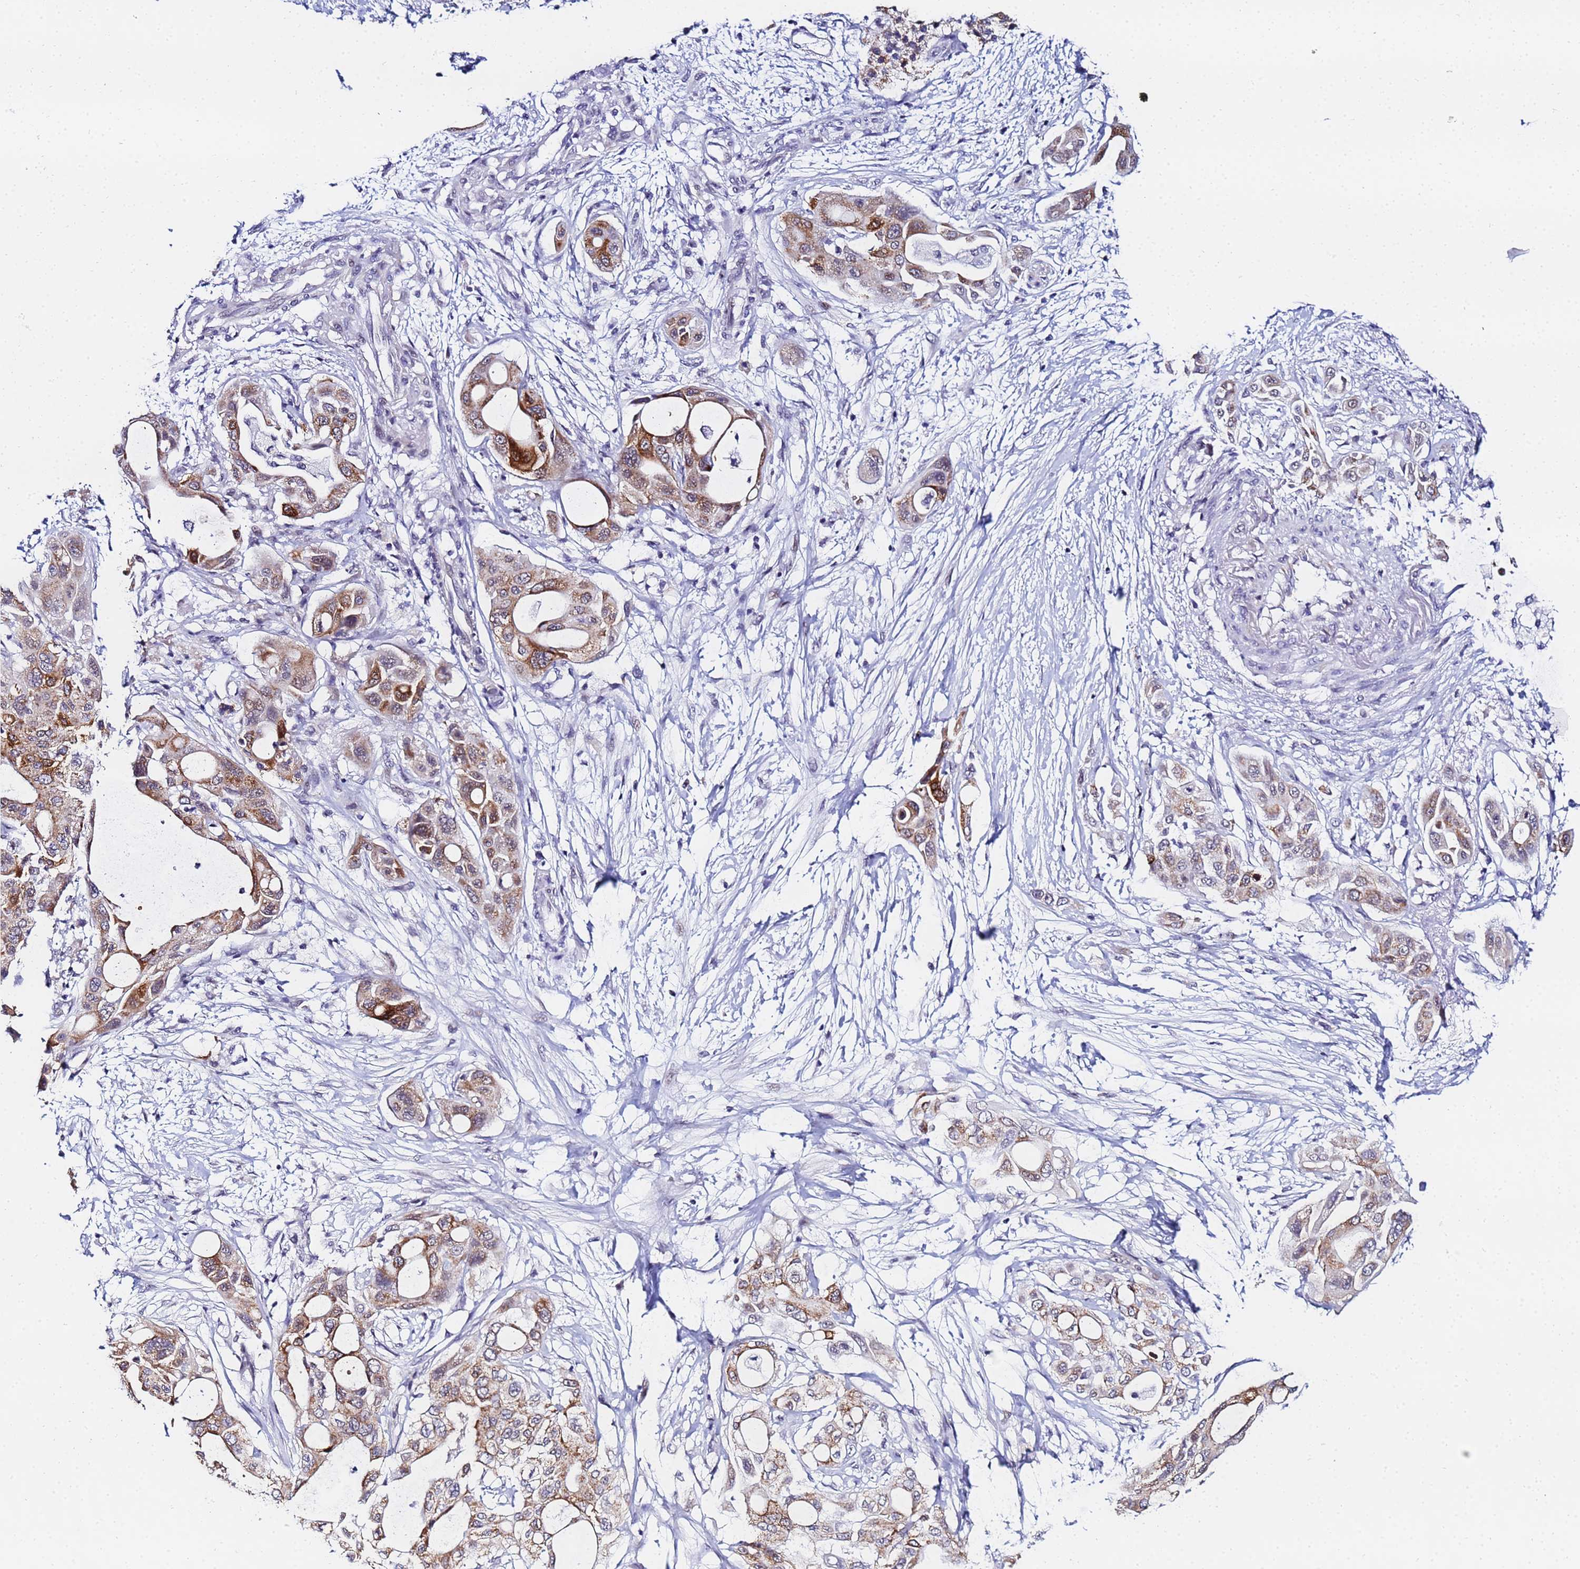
{"staining": {"intensity": "moderate", "quantity": "25%-75%", "location": "cytoplasmic/membranous"}, "tissue": "pancreatic cancer", "cell_type": "Tumor cells", "image_type": "cancer", "snomed": [{"axis": "morphology", "description": "Adenocarcinoma, NOS"}, {"axis": "topography", "description": "Pancreas"}], "caption": "There is medium levels of moderate cytoplasmic/membranous positivity in tumor cells of pancreatic cancer (adenocarcinoma), as demonstrated by immunohistochemical staining (brown color).", "gene": "CKMT1A", "patient": {"sex": "male", "age": 68}}